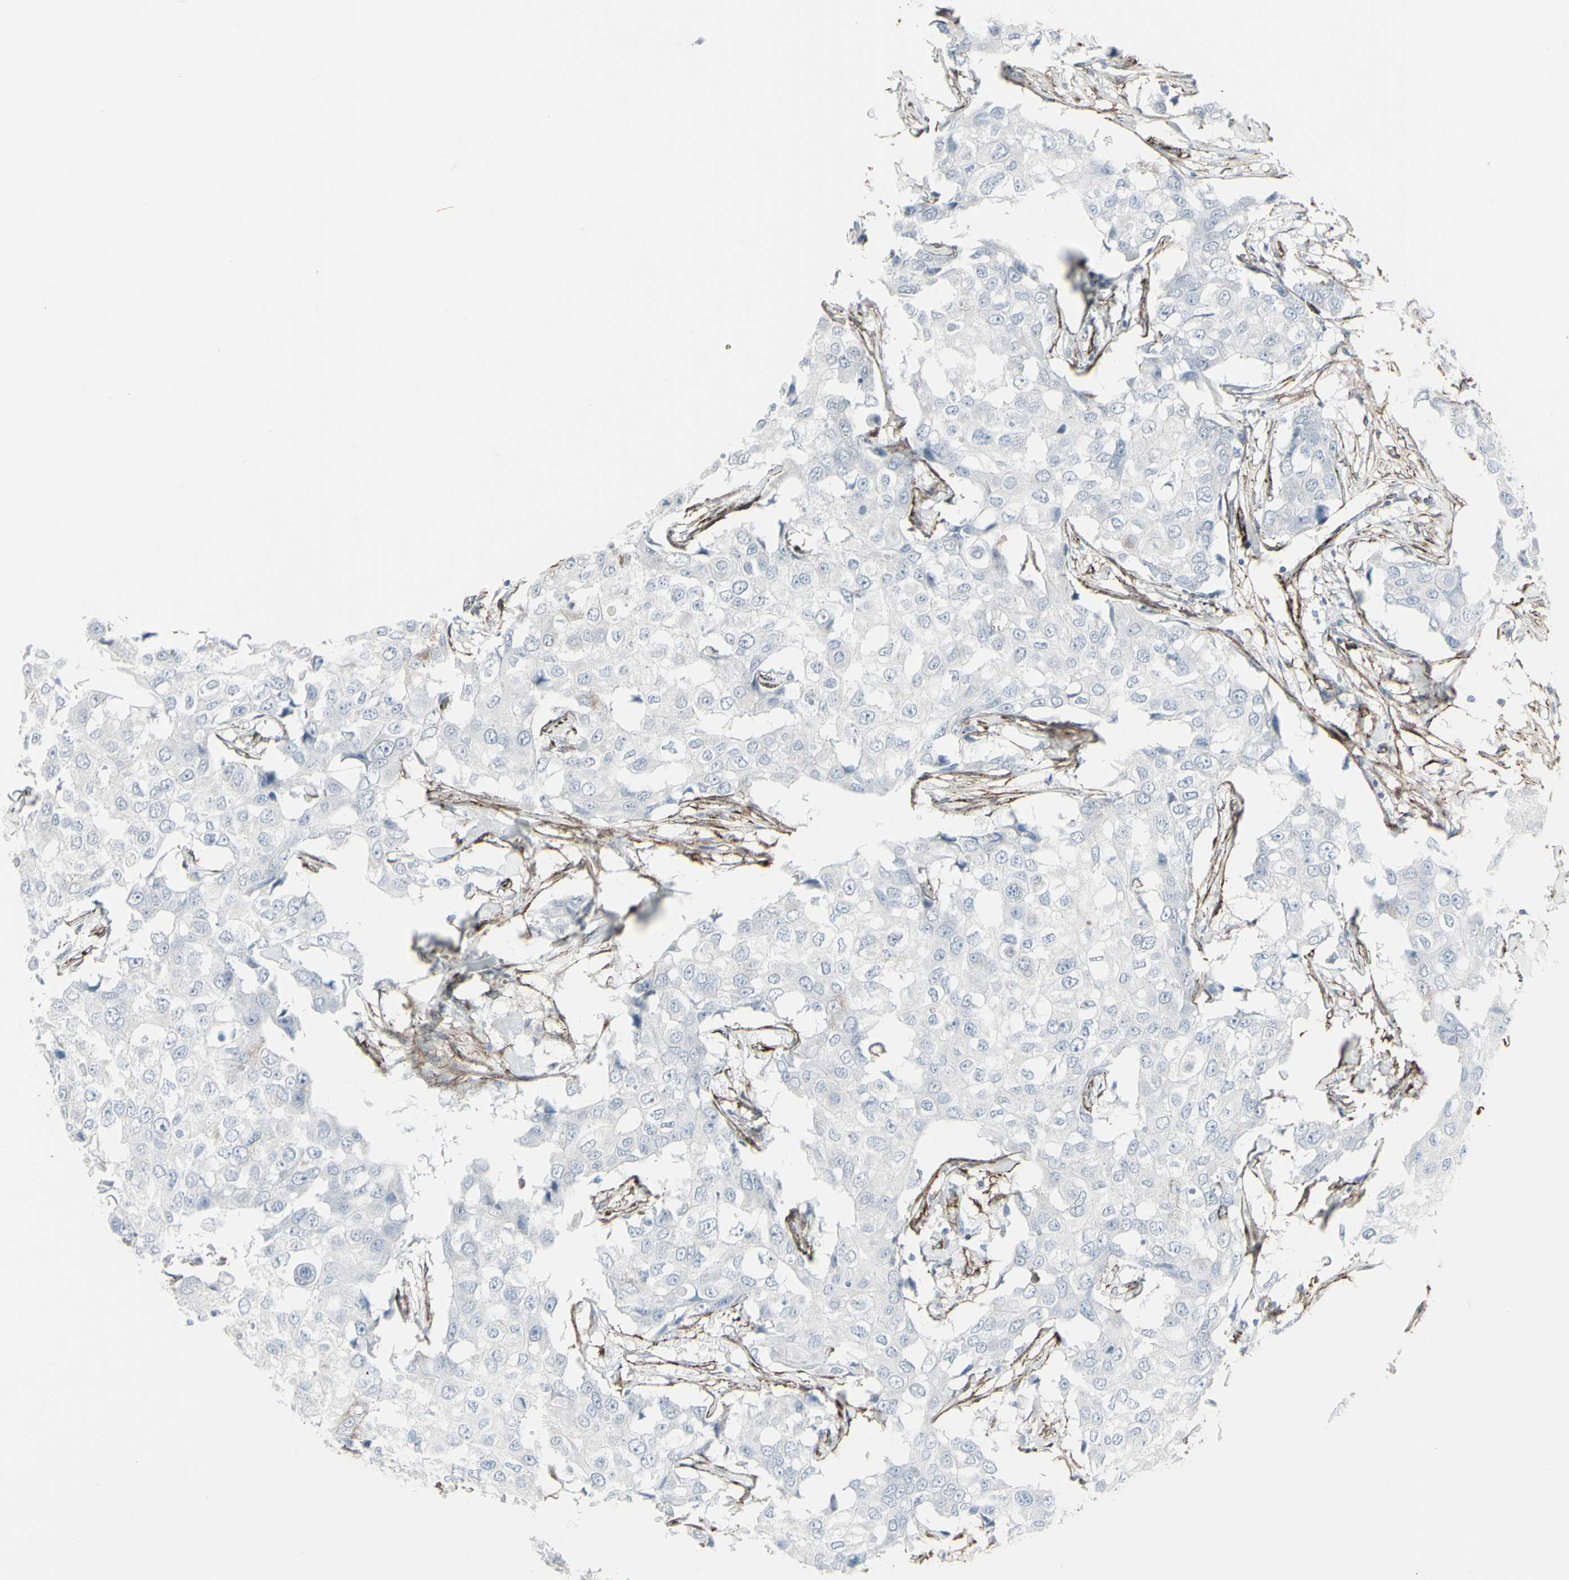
{"staining": {"intensity": "negative", "quantity": "none", "location": "none"}, "tissue": "breast cancer", "cell_type": "Tumor cells", "image_type": "cancer", "snomed": [{"axis": "morphology", "description": "Duct carcinoma"}, {"axis": "topography", "description": "Breast"}], "caption": "High magnification brightfield microscopy of breast cancer (invasive ductal carcinoma) stained with DAB (3,3'-diaminobenzidine) (brown) and counterstained with hematoxylin (blue): tumor cells show no significant expression.", "gene": "GJA1", "patient": {"sex": "female", "age": 27}}